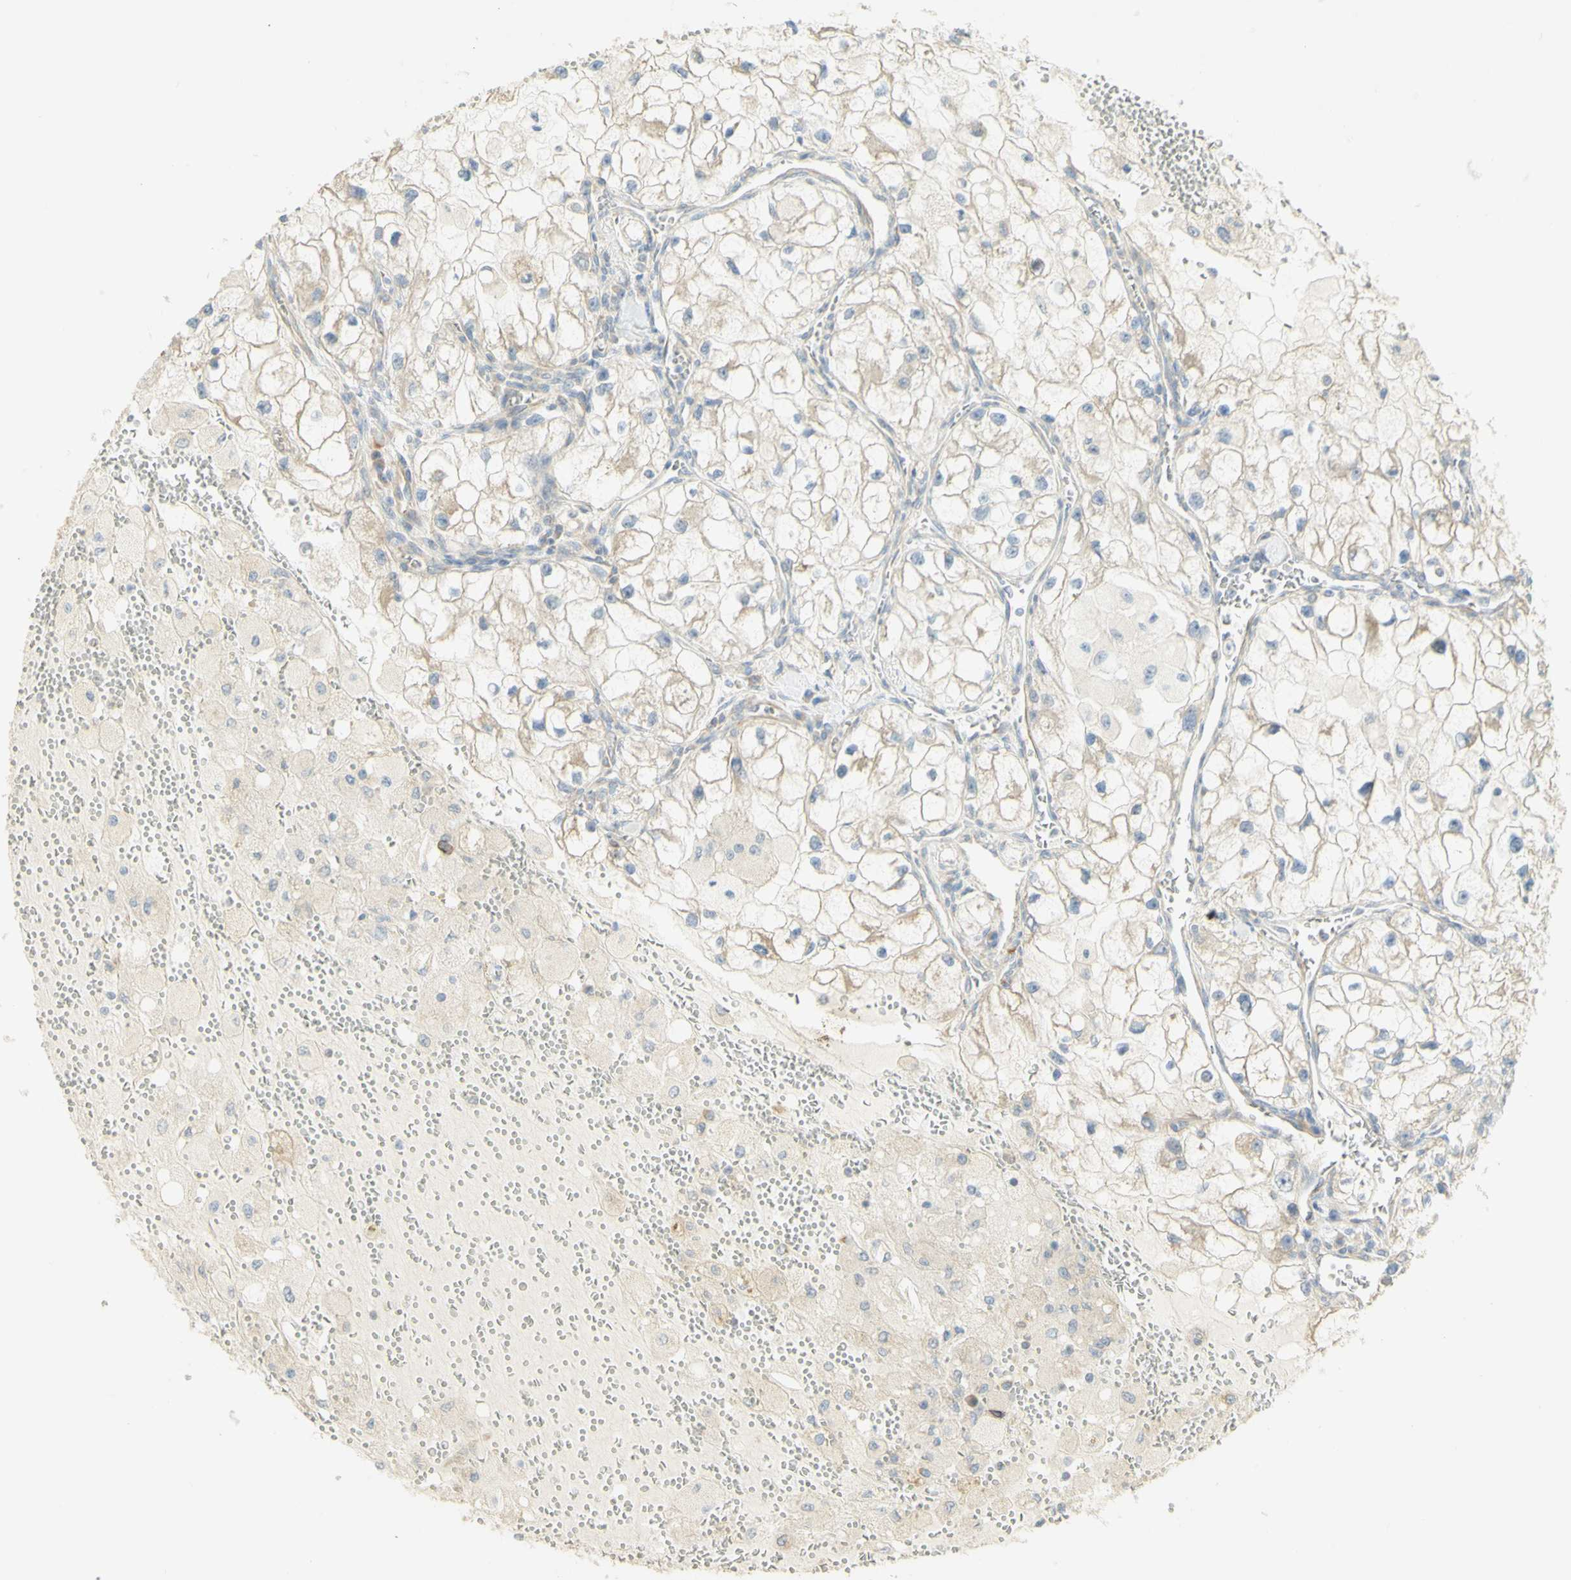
{"staining": {"intensity": "weak", "quantity": ">75%", "location": "cytoplasmic/membranous"}, "tissue": "renal cancer", "cell_type": "Tumor cells", "image_type": "cancer", "snomed": [{"axis": "morphology", "description": "Adenocarcinoma, NOS"}, {"axis": "topography", "description": "Kidney"}], "caption": "High-power microscopy captured an IHC image of renal cancer, revealing weak cytoplasmic/membranous expression in approximately >75% of tumor cells. The staining was performed using DAB, with brown indicating positive protein expression. Nuclei are stained blue with hematoxylin.", "gene": "KIF11", "patient": {"sex": "female", "age": 70}}